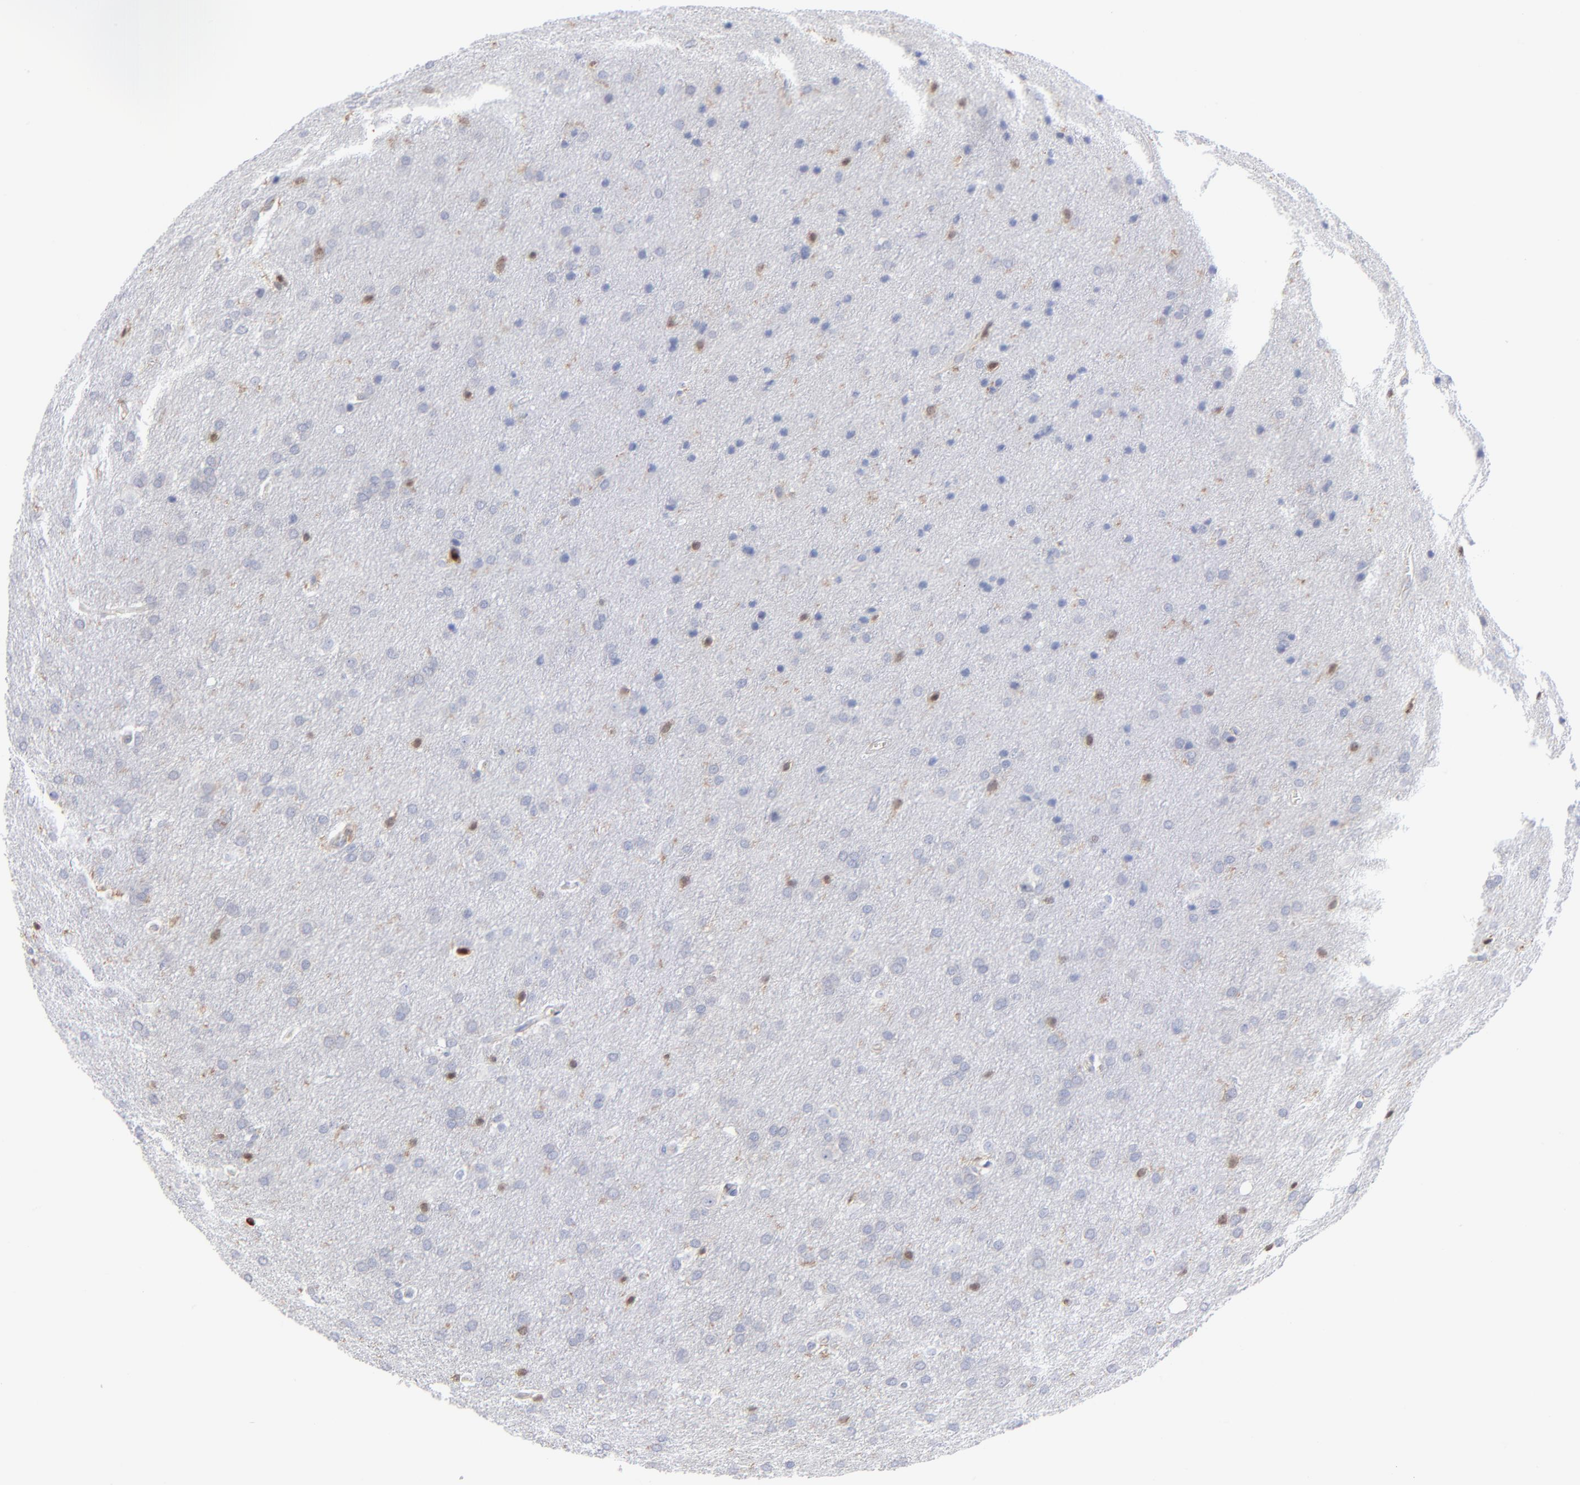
{"staining": {"intensity": "weak", "quantity": "<25%", "location": "nuclear"}, "tissue": "glioma", "cell_type": "Tumor cells", "image_type": "cancer", "snomed": [{"axis": "morphology", "description": "Glioma, malignant, Low grade"}, {"axis": "topography", "description": "Brain"}], "caption": "This is an immunohistochemistry histopathology image of human glioma. There is no expression in tumor cells.", "gene": "TBXT", "patient": {"sex": "female", "age": 32}}